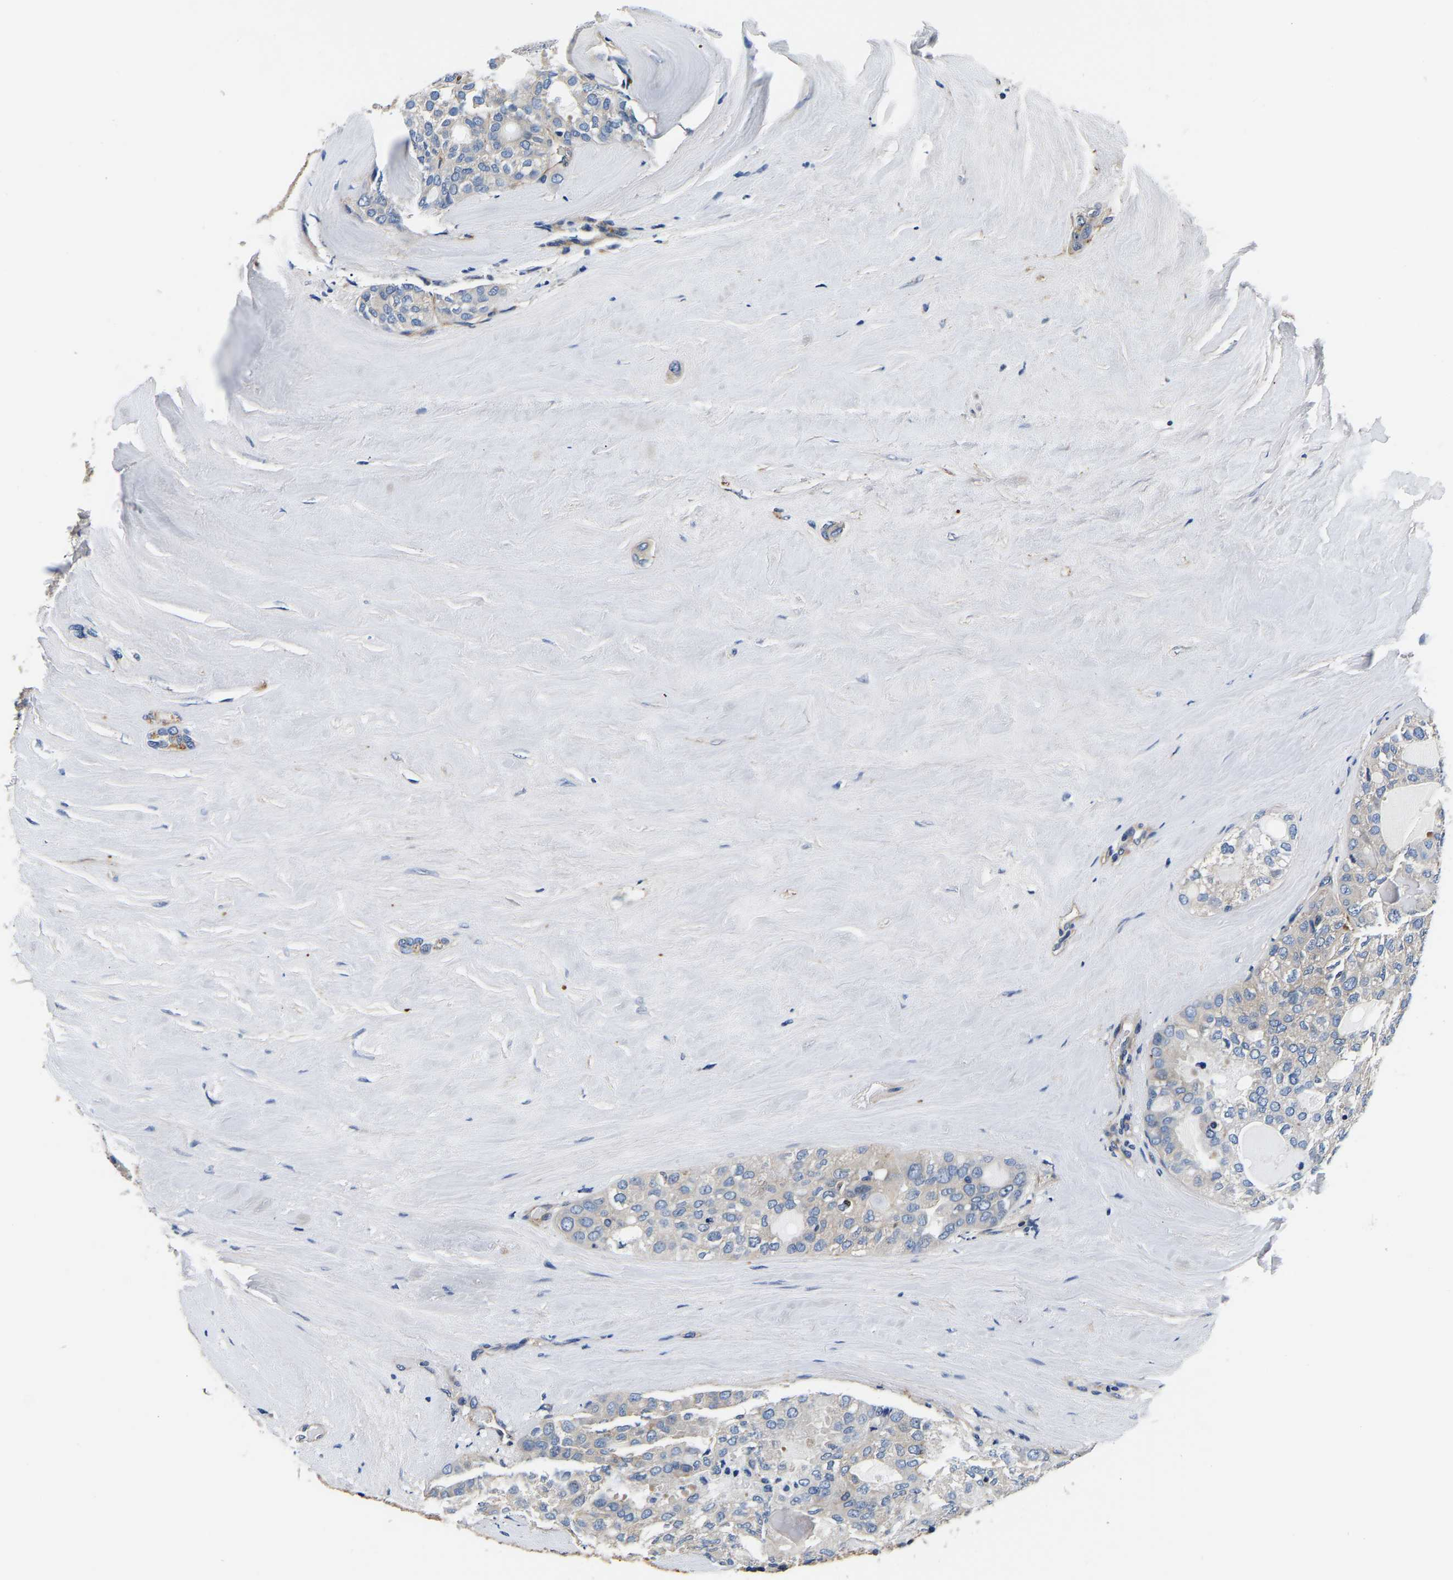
{"staining": {"intensity": "negative", "quantity": "none", "location": "none"}, "tissue": "thyroid cancer", "cell_type": "Tumor cells", "image_type": "cancer", "snomed": [{"axis": "morphology", "description": "Follicular adenoma carcinoma, NOS"}, {"axis": "topography", "description": "Thyroid gland"}], "caption": "Immunohistochemistry histopathology image of neoplastic tissue: follicular adenoma carcinoma (thyroid) stained with DAB shows no significant protein staining in tumor cells. (DAB (3,3'-diaminobenzidine) IHC with hematoxylin counter stain).", "gene": "SH3GLB1", "patient": {"sex": "male", "age": 75}}